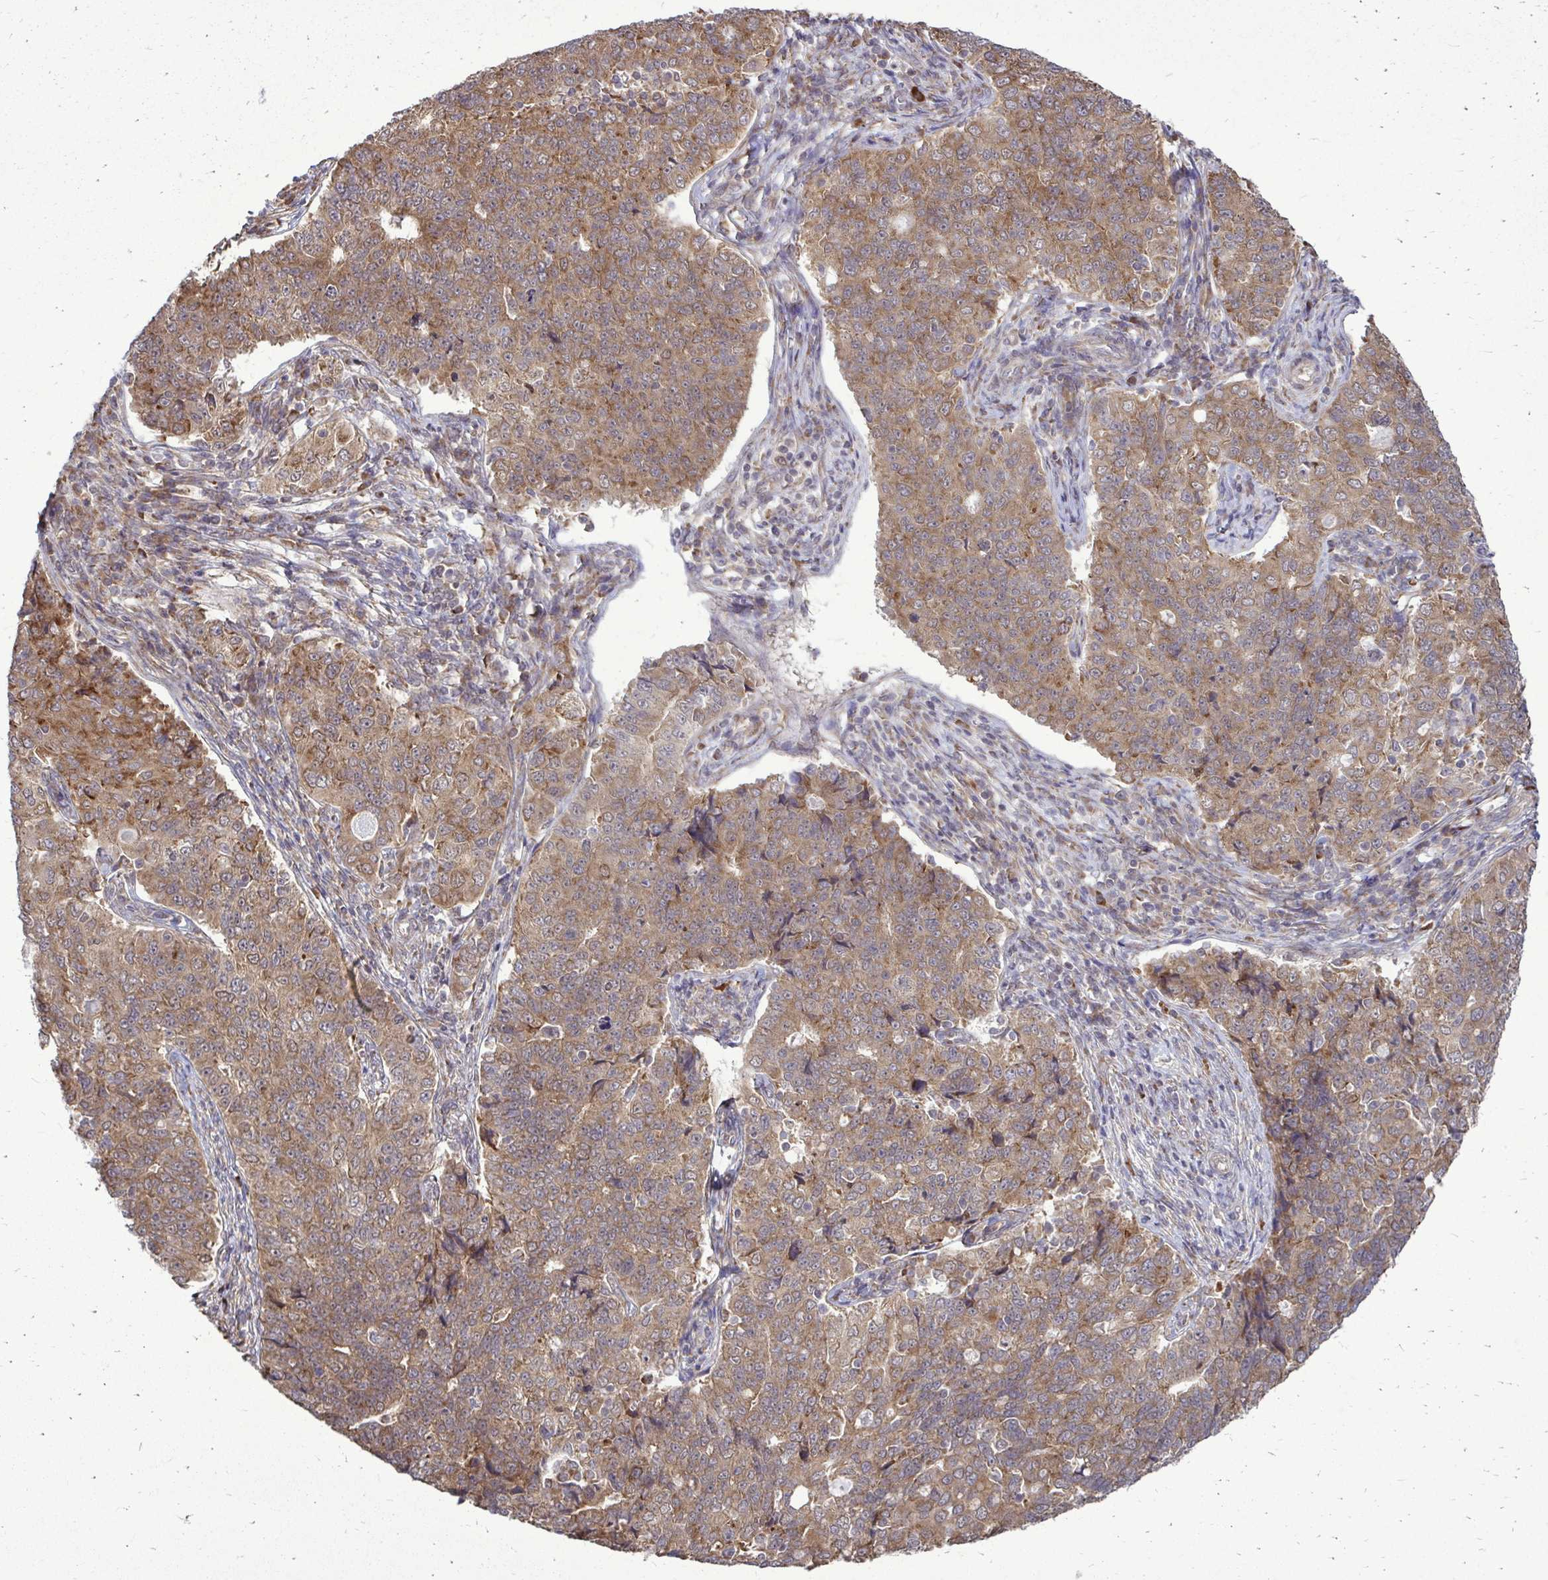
{"staining": {"intensity": "moderate", "quantity": ">75%", "location": "cytoplasmic/membranous"}, "tissue": "endometrial cancer", "cell_type": "Tumor cells", "image_type": "cancer", "snomed": [{"axis": "morphology", "description": "Adenocarcinoma, NOS"}, {"axis": "topography", "description": "Endometrium"}], "caption": "IHC of human endometrial adenocarcinoma demonstrates medium levels of moderate cytoplasmic/membranous expression in about >75% of tumor cells.", "gene": "FMR1", "patient": {"sex": "female", "age": 43}}